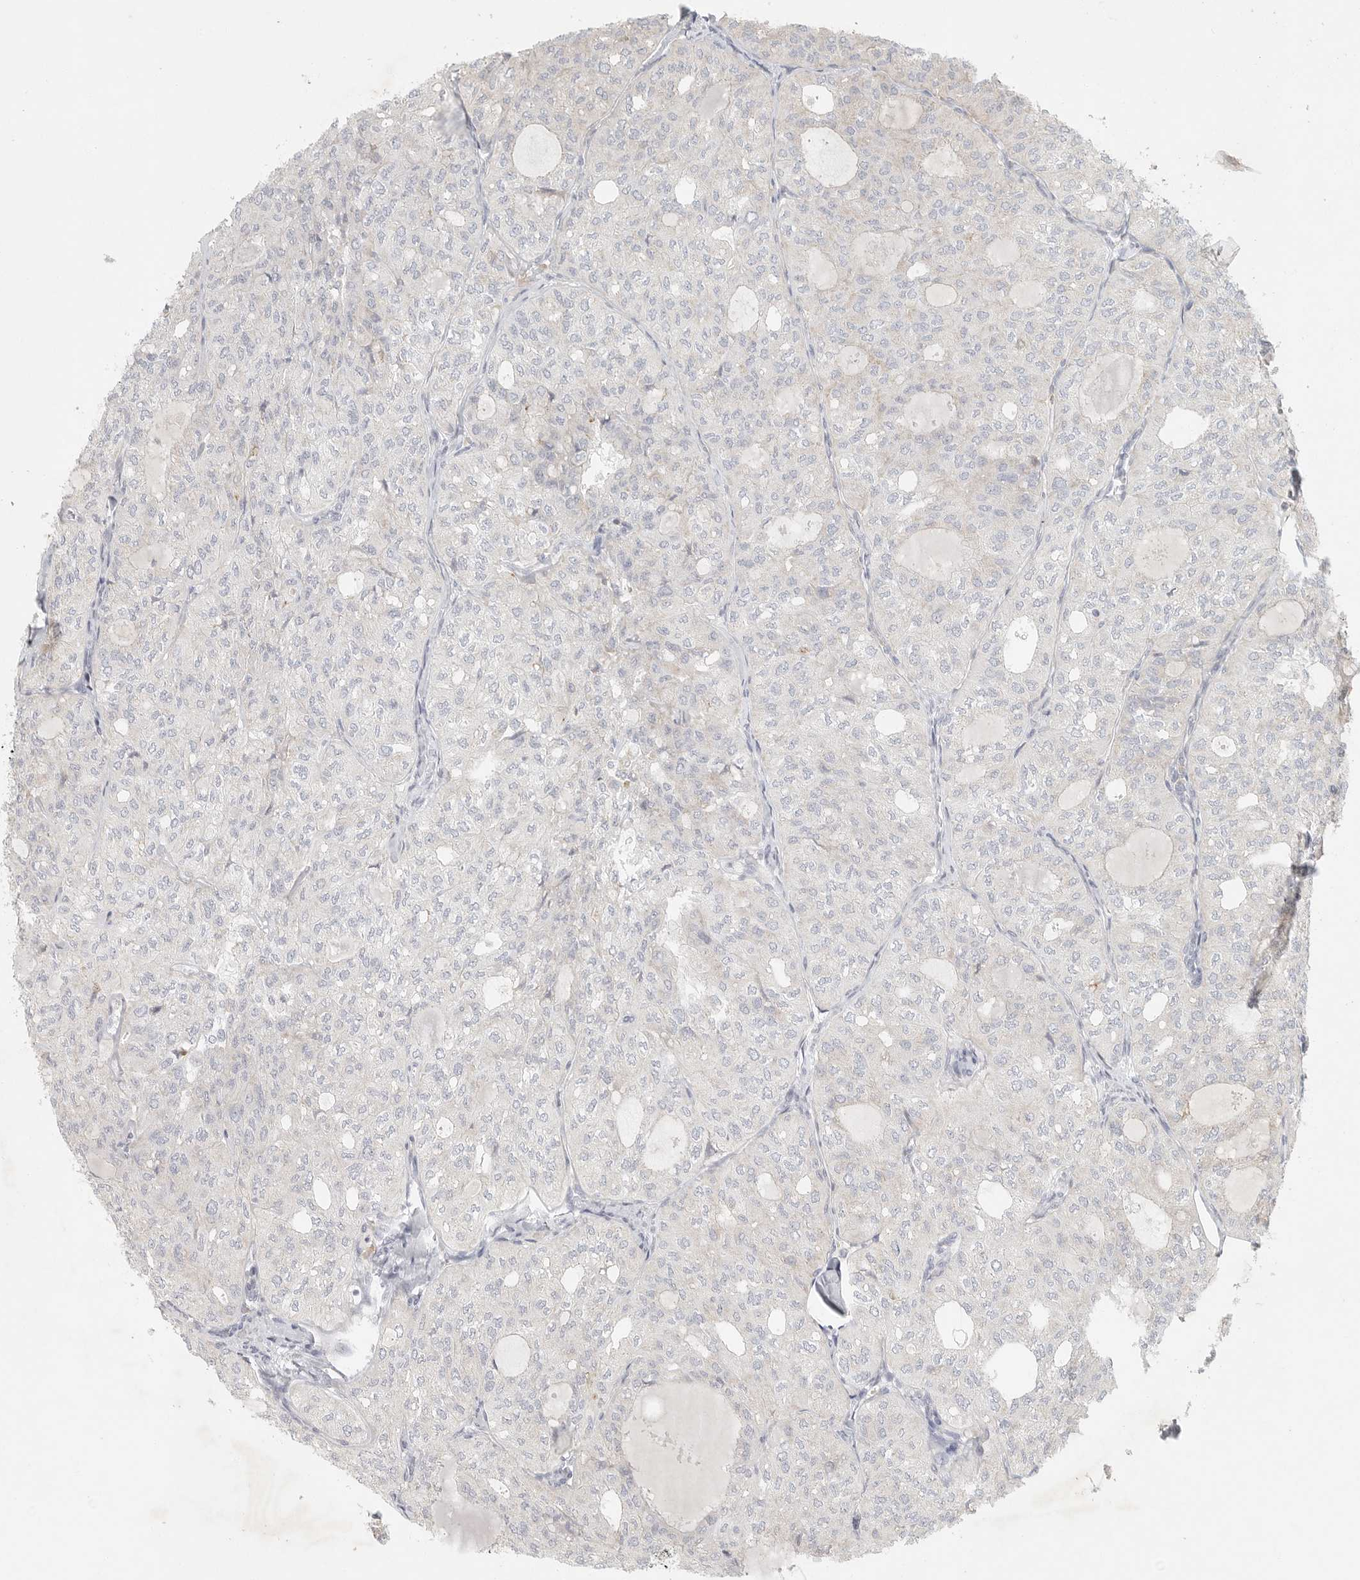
{"staining": {"intensity": "negative", "quantity": "none", "location": "none"}, "tissue": "thyroid cancer", "cell_type": "Tumor cells", "image_type": "cancer", "snomed": [{"axis": "morphology", "description": "Follicular adenoma carcinoma, NOS"}, {"axis": "topography", "description": "Thyroid gland"}], "caption": "A photomicrograph of human follicular adenoma carcinoma (thyroid) is negative for staining in tumor cells.", "gene": "SLC25A26", "patient": {"sex": "male", "age": 75}}